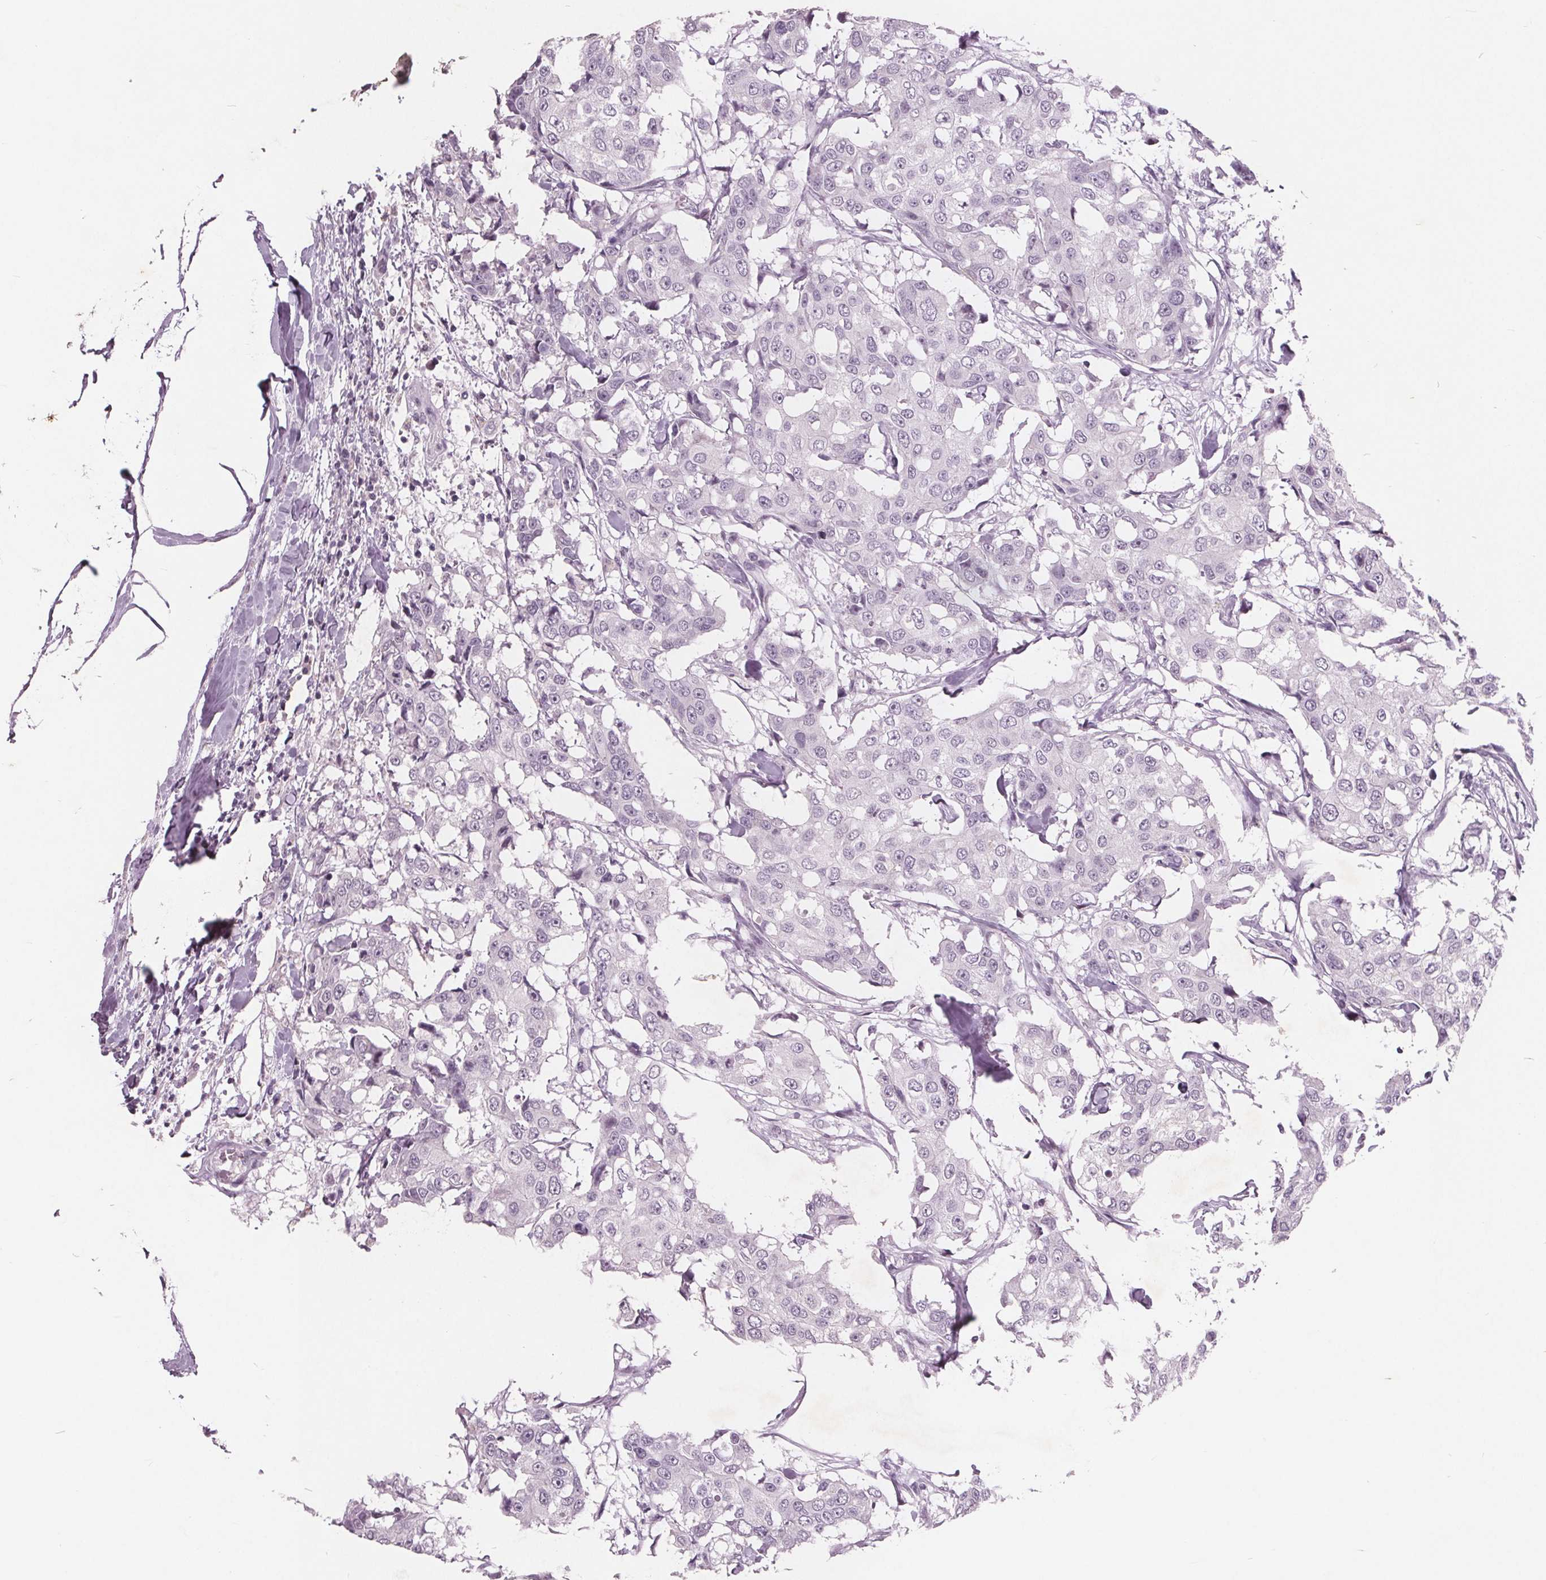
{"staining": {"intensity": "negative", "quantity": "none", "location": "none"}, "tissue": "breast cancer", "cell_type": "Tumor cells", "image_type": "cancer", "snomed": [{"axis": "morphology", "description": "Duct carcinoma"}, {"axis": "topography", "description": "Breast"}], "caption": "DAB immunohistochemical staining of breast invasive ductal carcinoma reveals no significant positivity in tumor cells.", "gene": "PTPN14", "patient": {"sex": "female", "age": 27}}